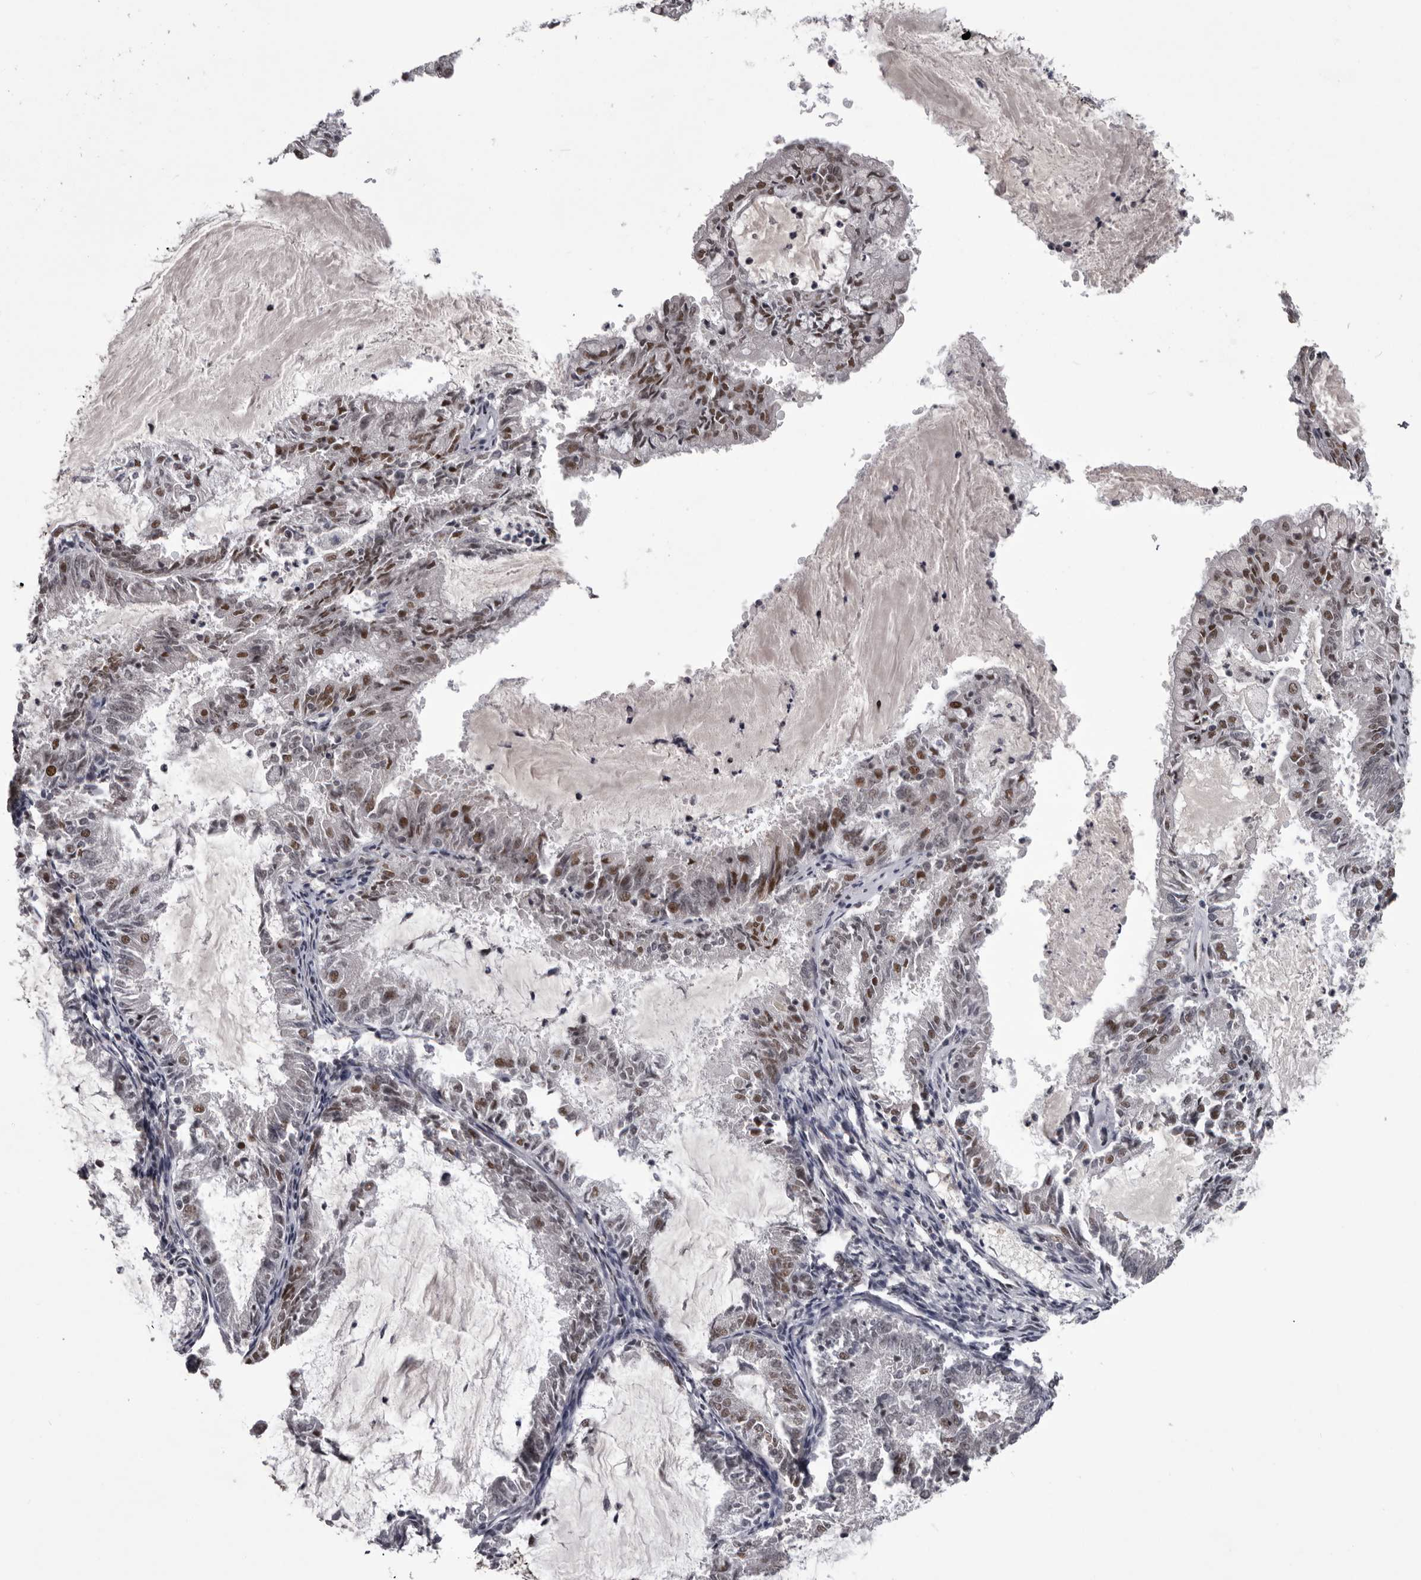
{"staining": {"intensity": "moderate", "quantity": ">75%", "location": "nuclear"}, "tissue": "endometrial cancer", "cell_type": "Tumor cells", "image_type": "cancer", "snomed": [{"axis": "morphology", "description": "Adenocarcinoma, NOS"}, {"axis": "topography", "description": "Endometrium"}], "caption": "Immunohistochemistry (IHC) photomicrograph of neoplastic tissue: human adenocarcinoma (endometrial) stained using immunohistochemistry (IHC) exhibits medium levels of moderate protein expression localized specifically in the nuclear of tumor cells, appearing as a nuclear brown color.", "gene": "NUMA1", "patient": {"sex": "female", "age": 57}}